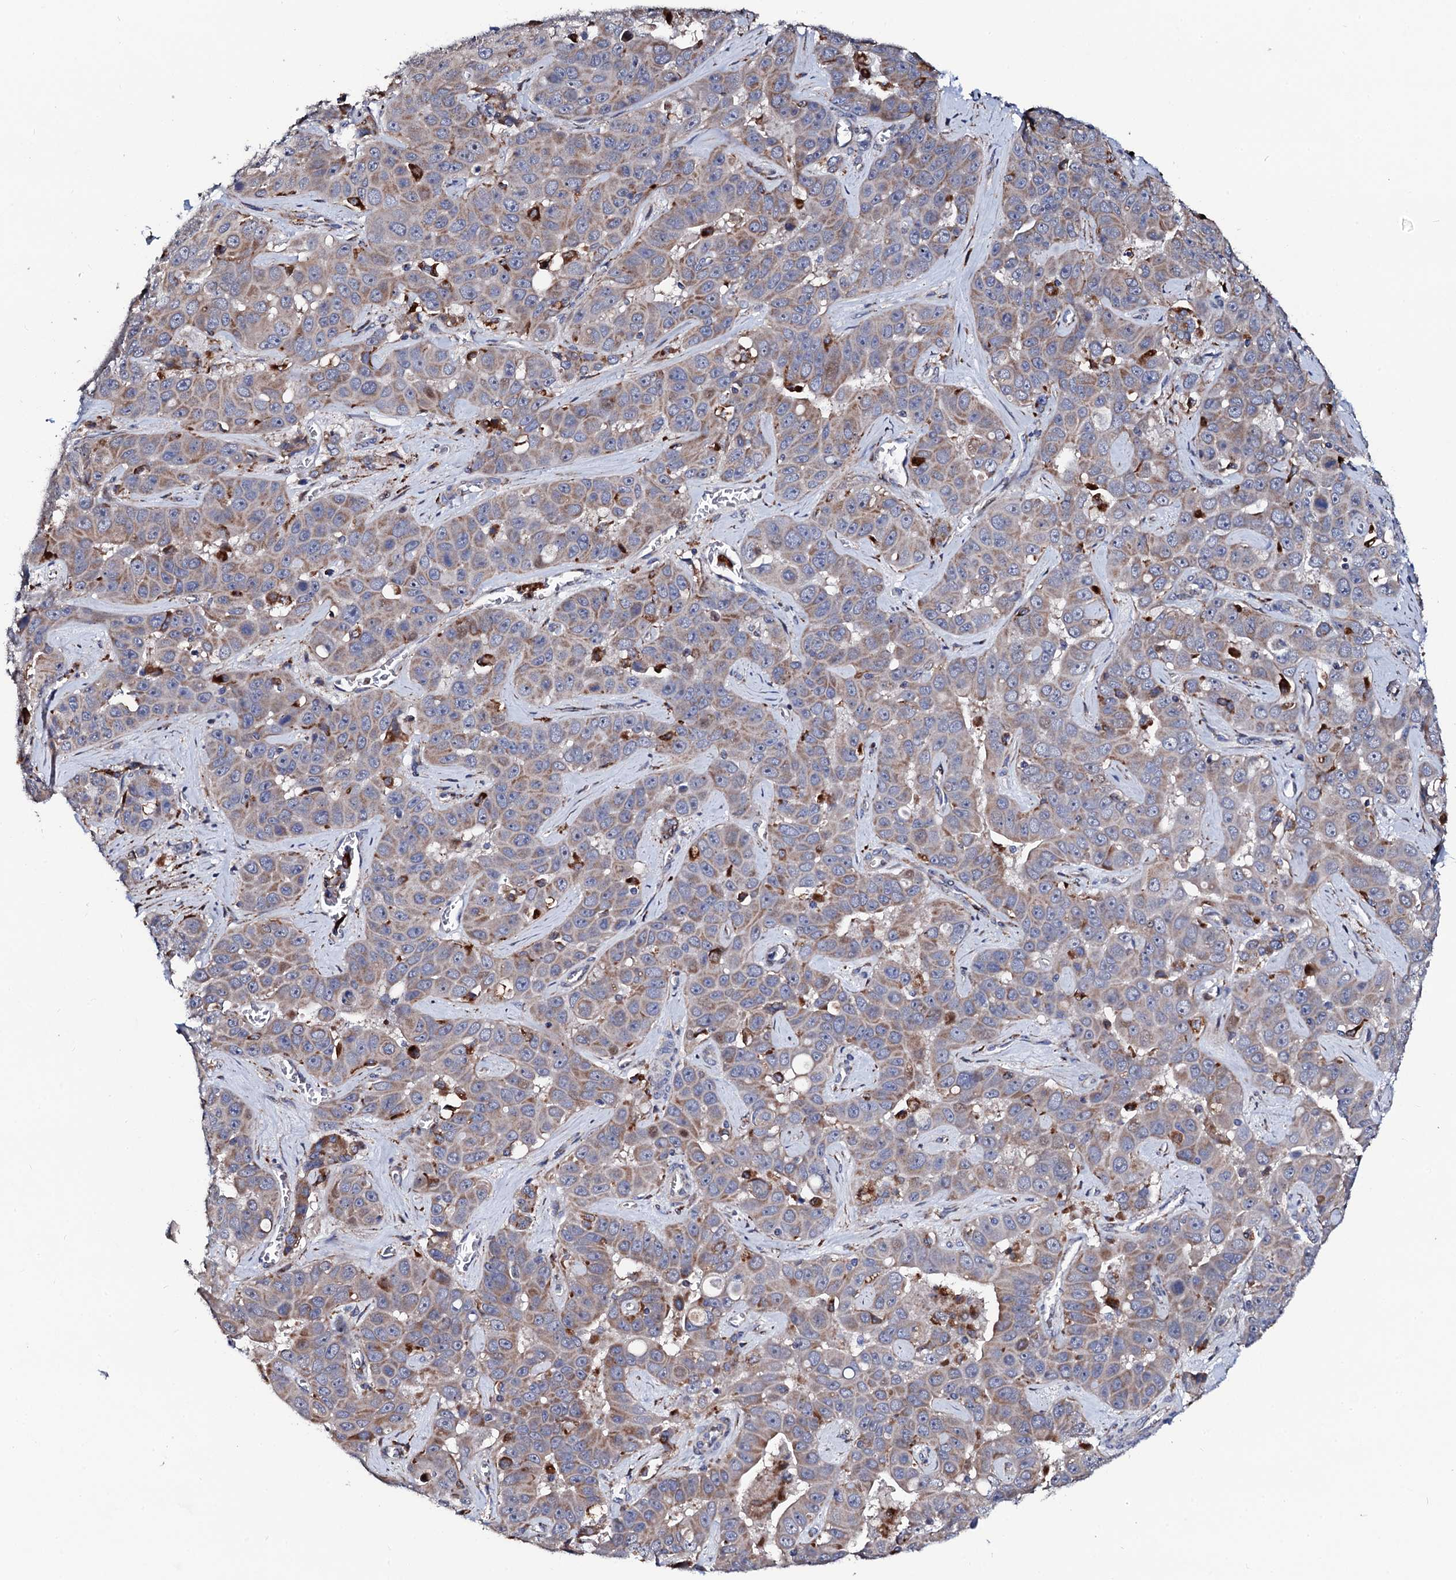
{"staining": {"intensity": "weak", "quantity": "25%-75%", "location": "cytoplasmic/membranous"}, "tissue": "liver cancer", "cell_type": "Tumor cells", "image_type": "cancer", "snomed": [{"axis": "morphology", "description": "Cholangiocarcinoma"}, {"axis": "topography", "description": "Liver"}], "caption": "DAB immunohistochemical staining of human liver cholangiocarcinoma demonstrates weak cytoplasmic/membranous protein positivity in about 25%-75% of tumor cells. The staining was performed using DAB, with brown indicating positive protein expression. Nuclei are stained blue with hematoxylin.", "gene": "TCIRG1", "patient": {"sex": "female", "age": 52}}